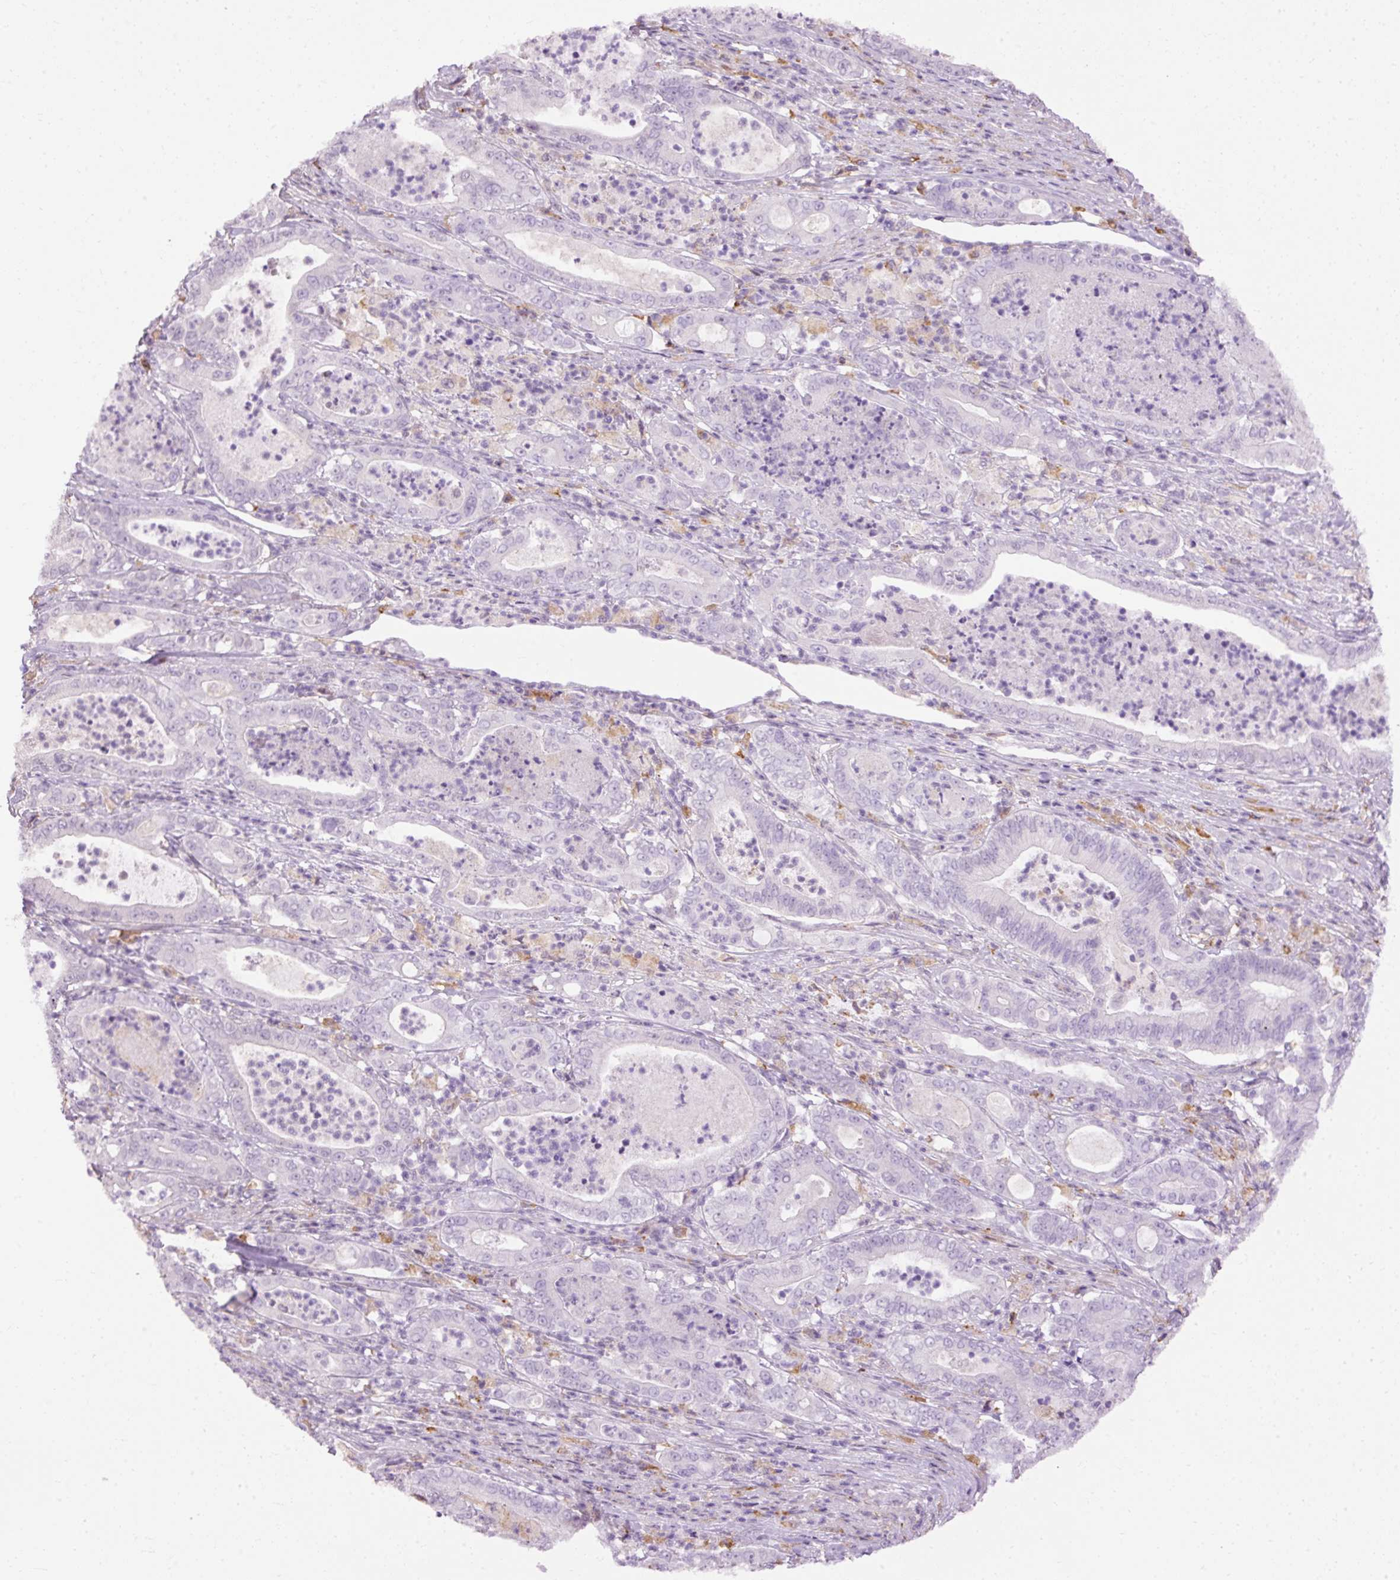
{"staining": {"intensity": "negative", "quantity": "none", "location": "none"}, "tissue": "pancreatic cancer", "cell_type": "Tumor cells", "image_type": "cancer", "snomed": [{"axis": "morphology", "description": "Adenocarcinoma, NOS"}, {"axis": "topography", "description": "Pancreas"}], "caption": "Adenocarcinoma (pancreatic) was stained to show a protein in brown. There is no significant staining in tumor cells. Nuclei are stained in blue.", "gene": "LY86", "patient": {"sex": "male", "age": 71}}